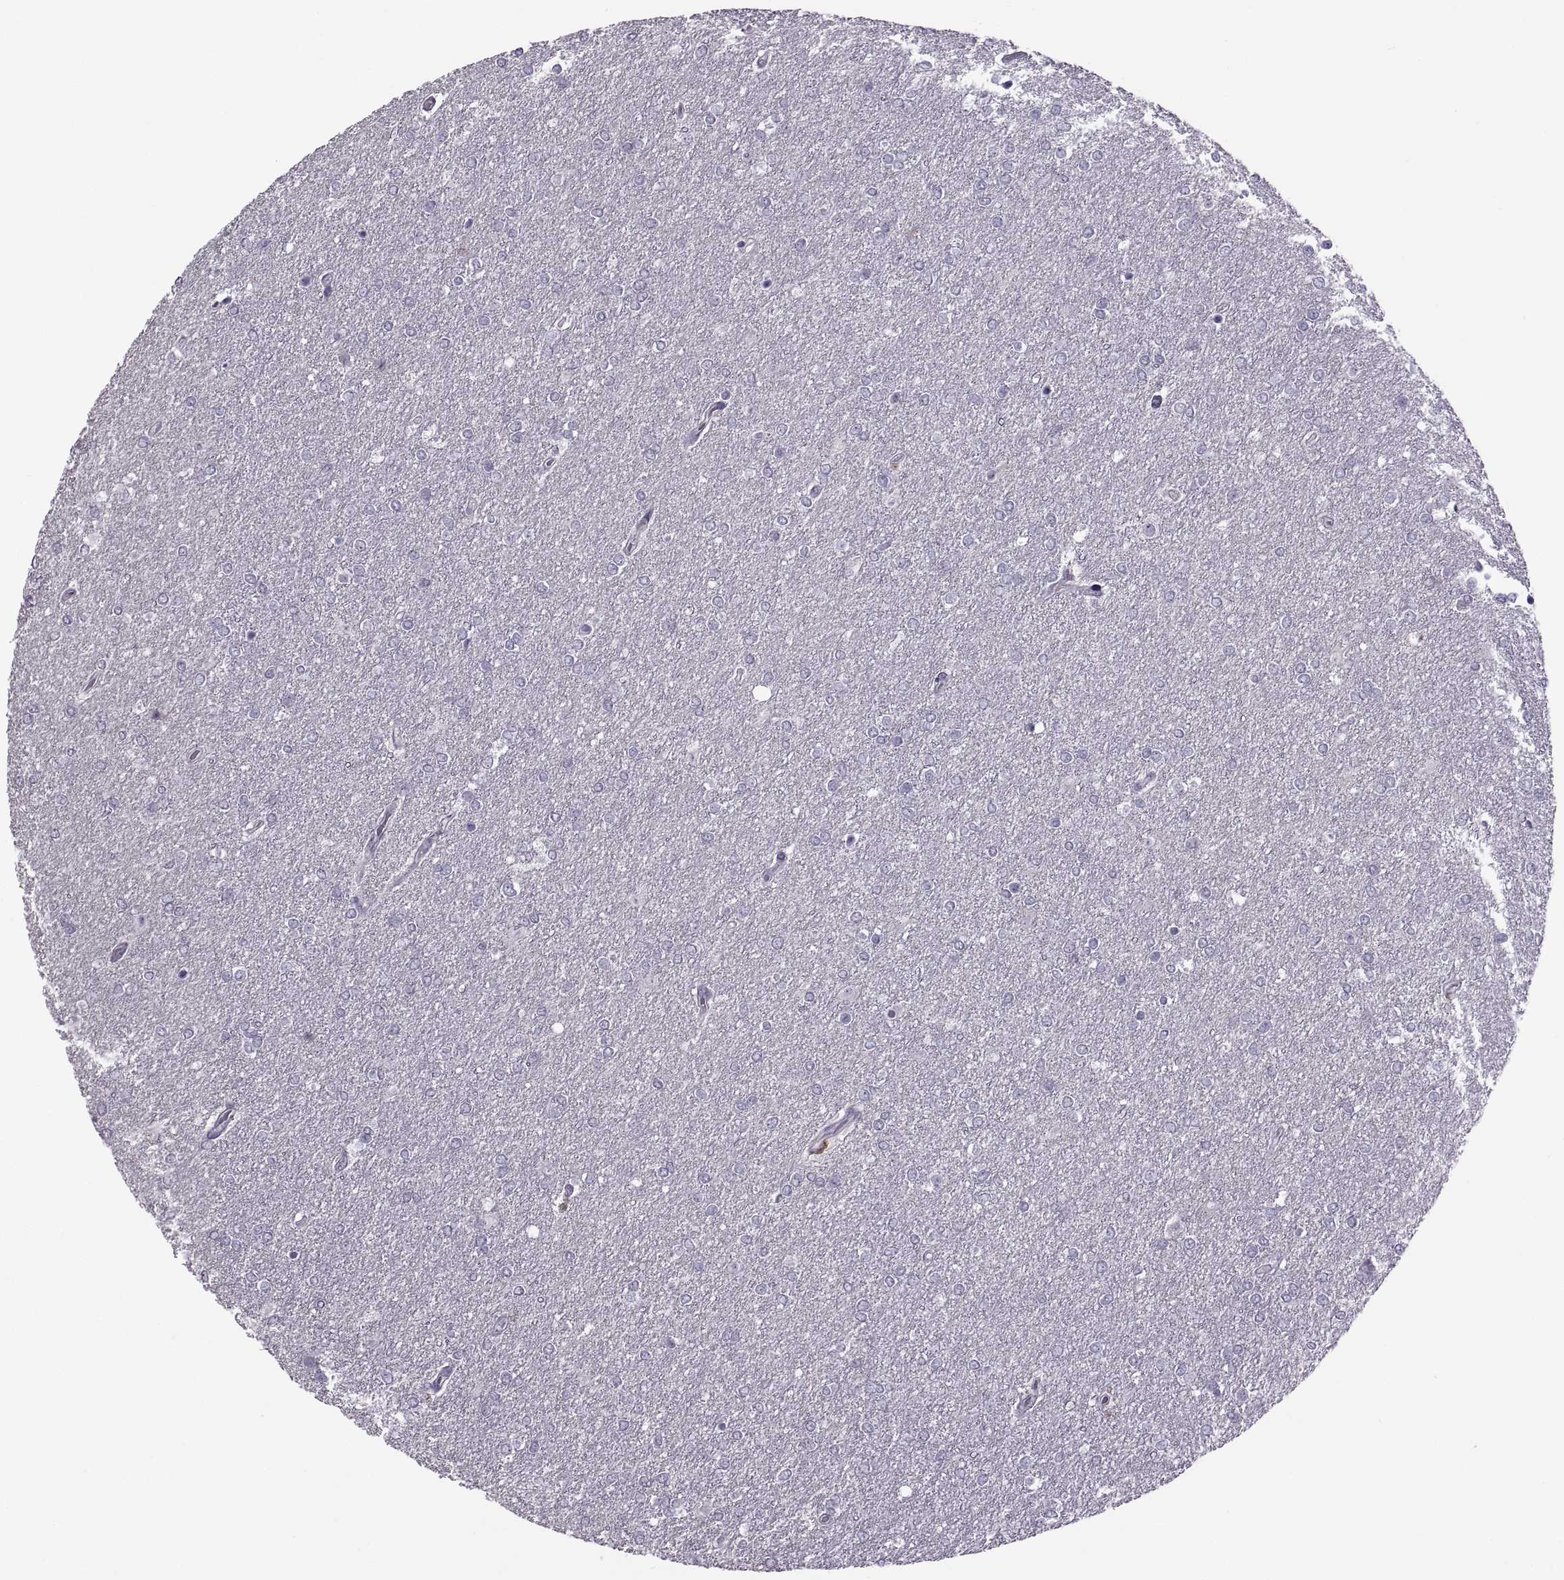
{"staining": {"intensity": "negative", "quantity": "none", "location": "none"}, "tissue": "glioma", "cell_type": "Tumor cells", "image_type": "cancer", "snomed": [{"axis": "morphology", "description": "Glioma, malignant, High grade"}, {"axis": "topography", "description": "Brain"}], "caption": "Glioma stained for a protein using immunohistochemistry (IHC) demonstrates no staining tumor cells.", "gene": "RSPH6A", "patient": {"sex": "female", "age": 61}}